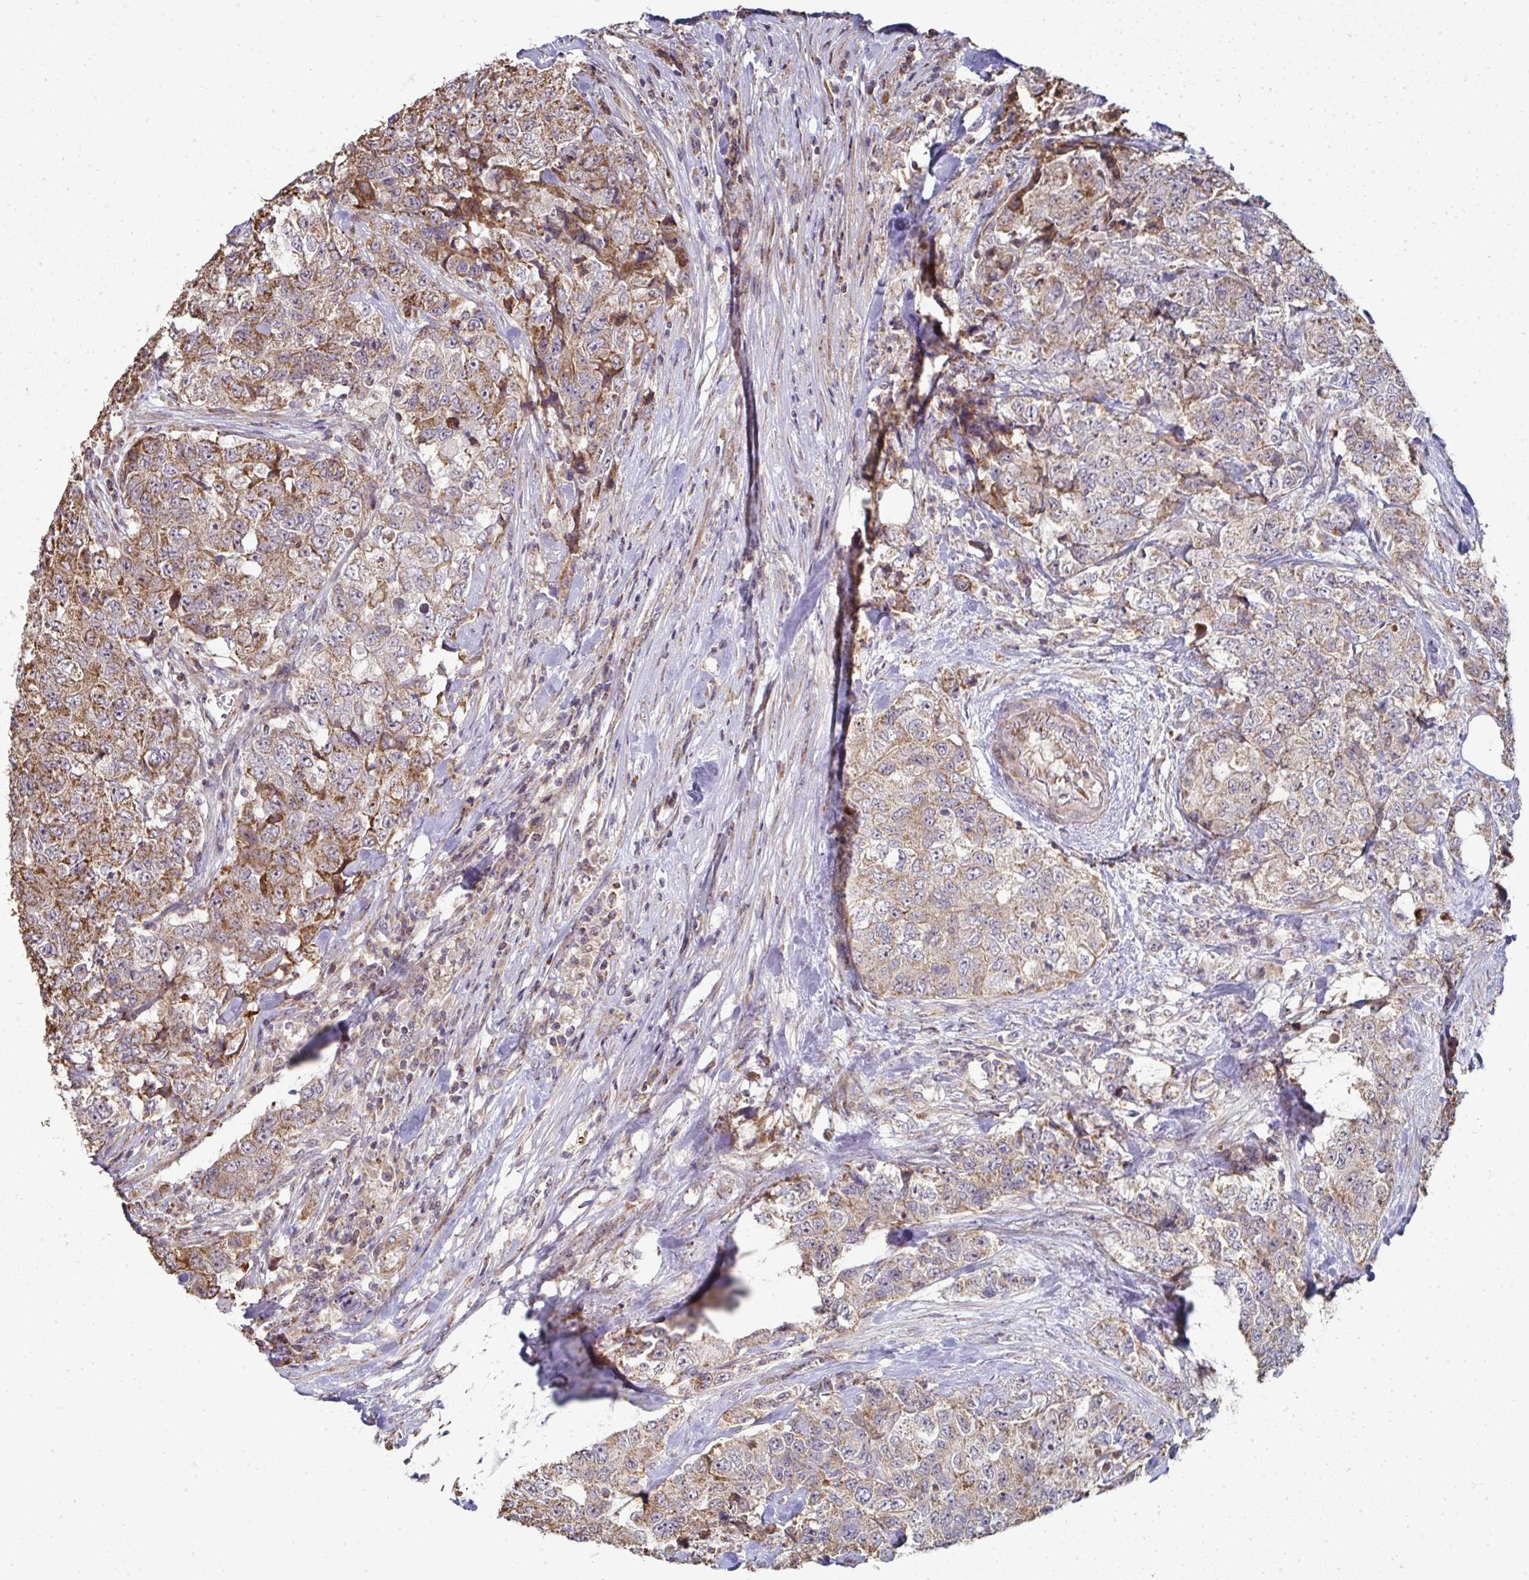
{"staining": {"intensity": "moderate", "quantity": "25%-75%", "location": "cytoplasmic/membranous"}, "tissue": "urothelial cancer", "cell_type": "Tumor cells", "image_type": "cancer", "snomed": [{"axis": "morphology", "description": "Urothelial carcinoma, High grade"}, {"axis": "topography", "description": "Urinary bladder"}], "caption": "Tumor cells demonstrate moderate cytoplasmic/membranous staining in about 25%-75% of cells in urothelial cancer.", "gene": "AGTPBP1", "patient": {"sex": "female", "age": 78}}